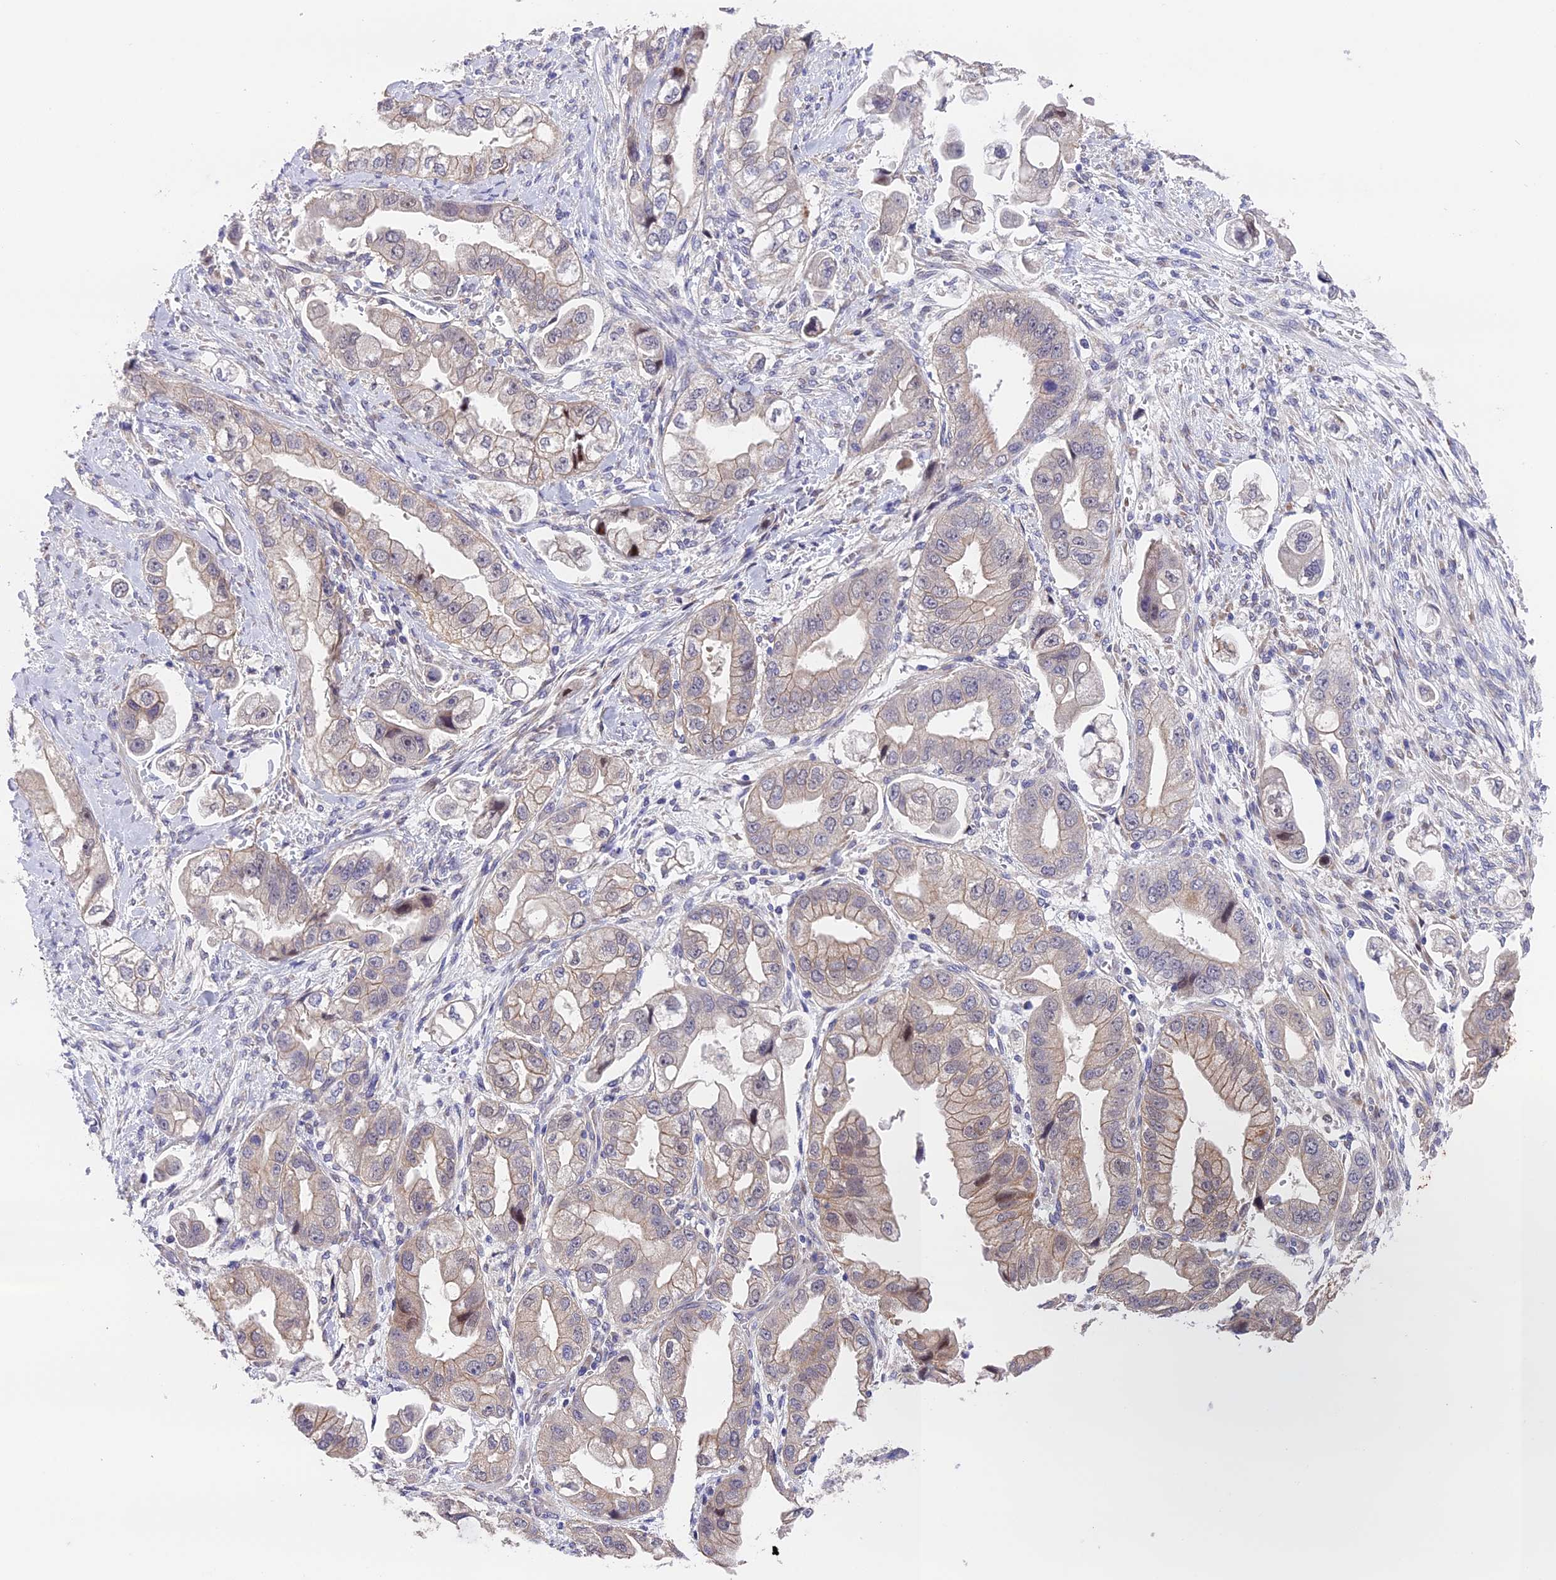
{"staining": {"intensity": "weak", "quantity": "<25%", "location": "nuclear"}, "tissue": "stomach cancer", "cell_type": "Tumor cells", "image_type": "cancer", "snomed": [{"axis": "morphology", "description": "Adenocarcinoma, NOS"}, {"axis": "topography", "description": "Stomach"}], "caption": "Photomicrograph shows no protein staining in tumor cells of adenocarcinoma (stomach) tissue. (DAB (3,3'-diaminobenzidine) IHC visualized using brightfield microscopy, high magnification).", "gene": "PUS10", "patient": {"sex": "male", "age": 62}}